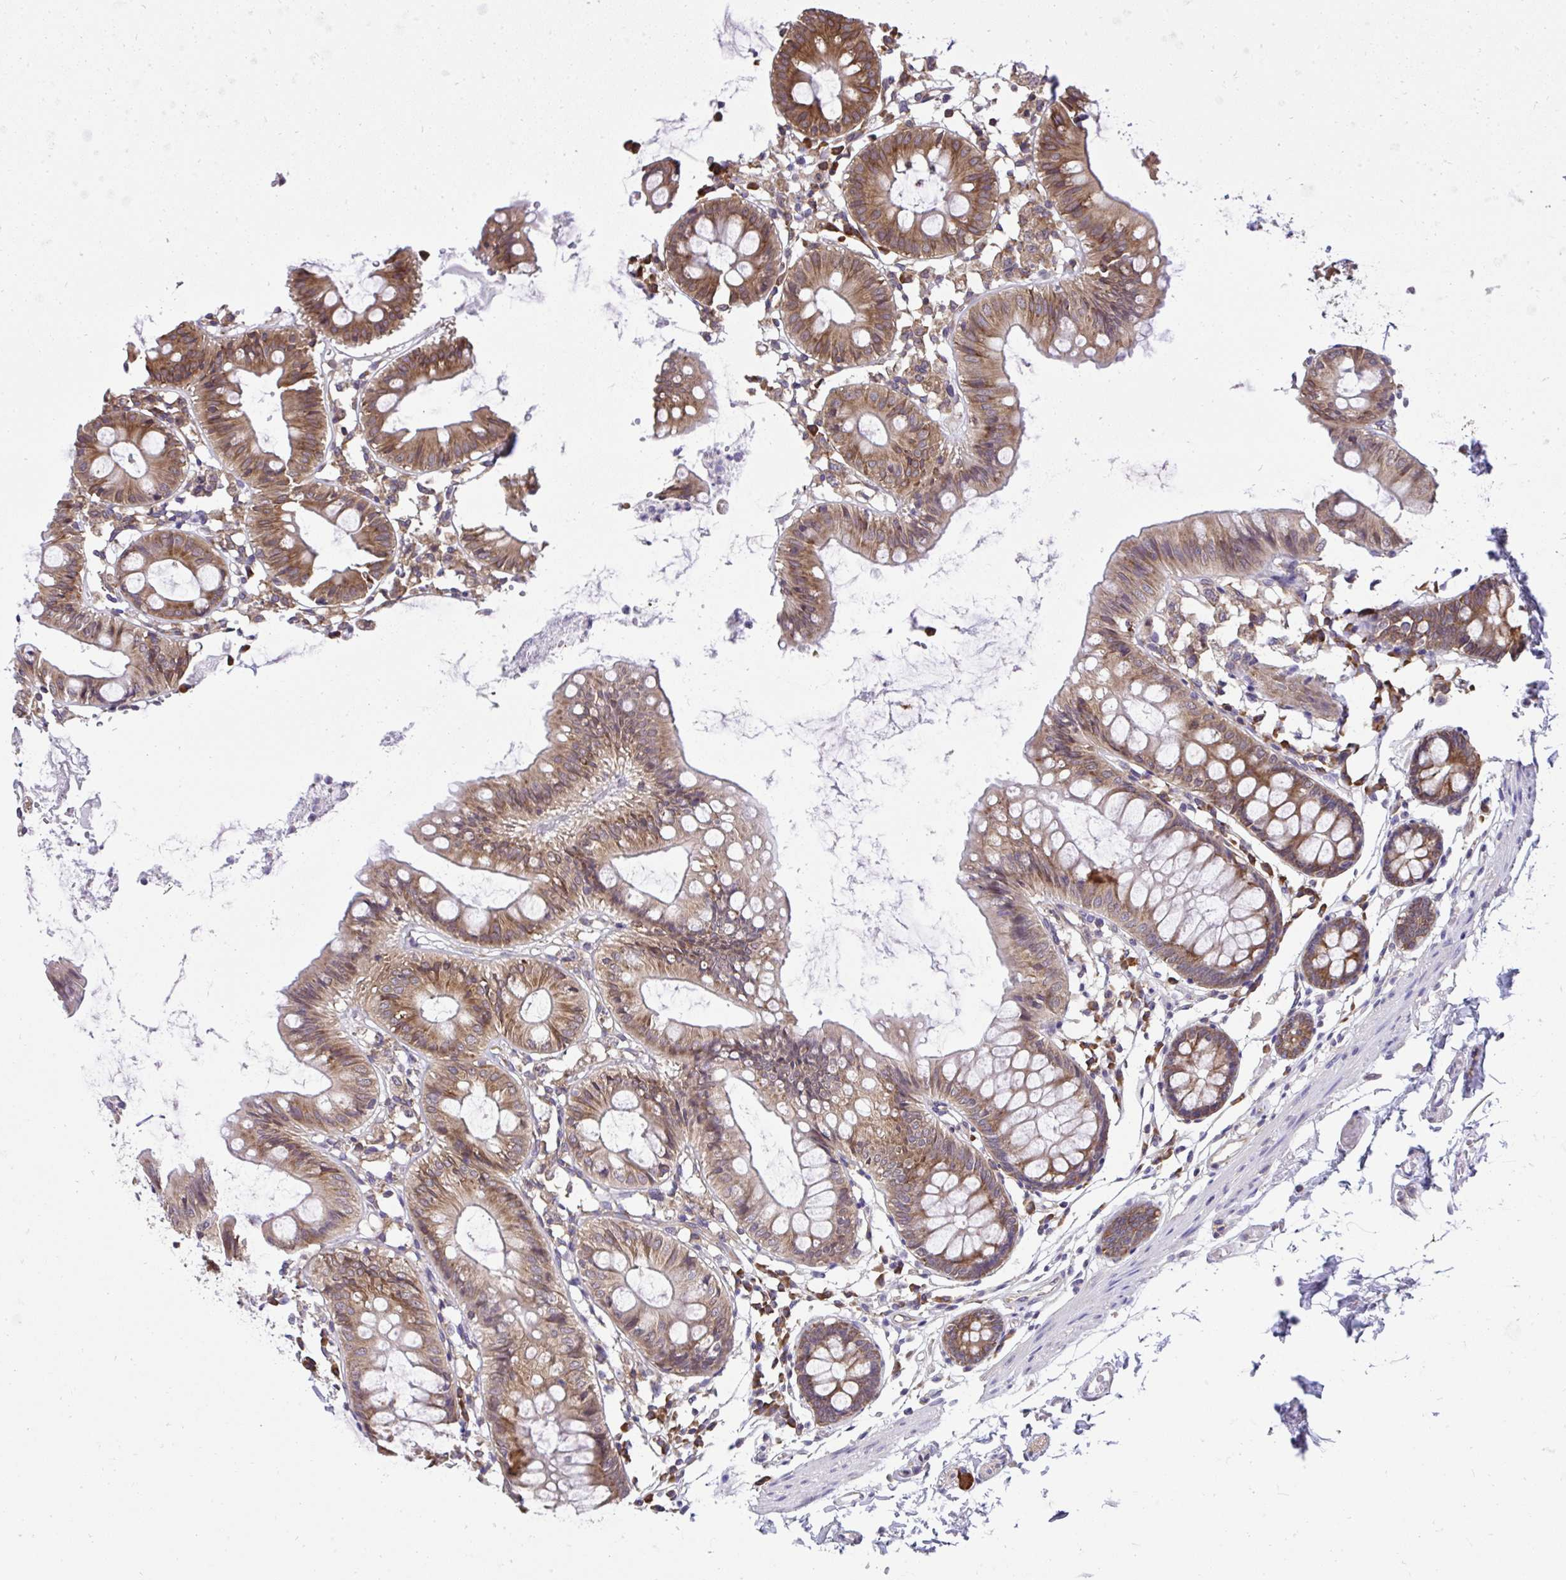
{"staining": {"intensity": "moderate", "quantity": ">75%", "location": "cytoplasmic/membranous"}, "tissue": "colon", "cell_type": "Endothelial cells", "image_type": "normal", "snomed": [{"axis": "morphology", "description": "Normal tissue, NOS"}, {"axis": "topography", "description": "Colon"}], "caption": "Brown immunohistochemical staining in benign colon demonstrates moderate cytoplasmic/membranous staining in approximately >75% of endothelial cells. The staining is performed using DAB (3,3'-diaminobenzidine) brown chromogen to label protein expression. The nuclei are counter-stained blue using hematoxylin.", "gene": "RPS7", "patient": {"sex": "female", "age": 84}}